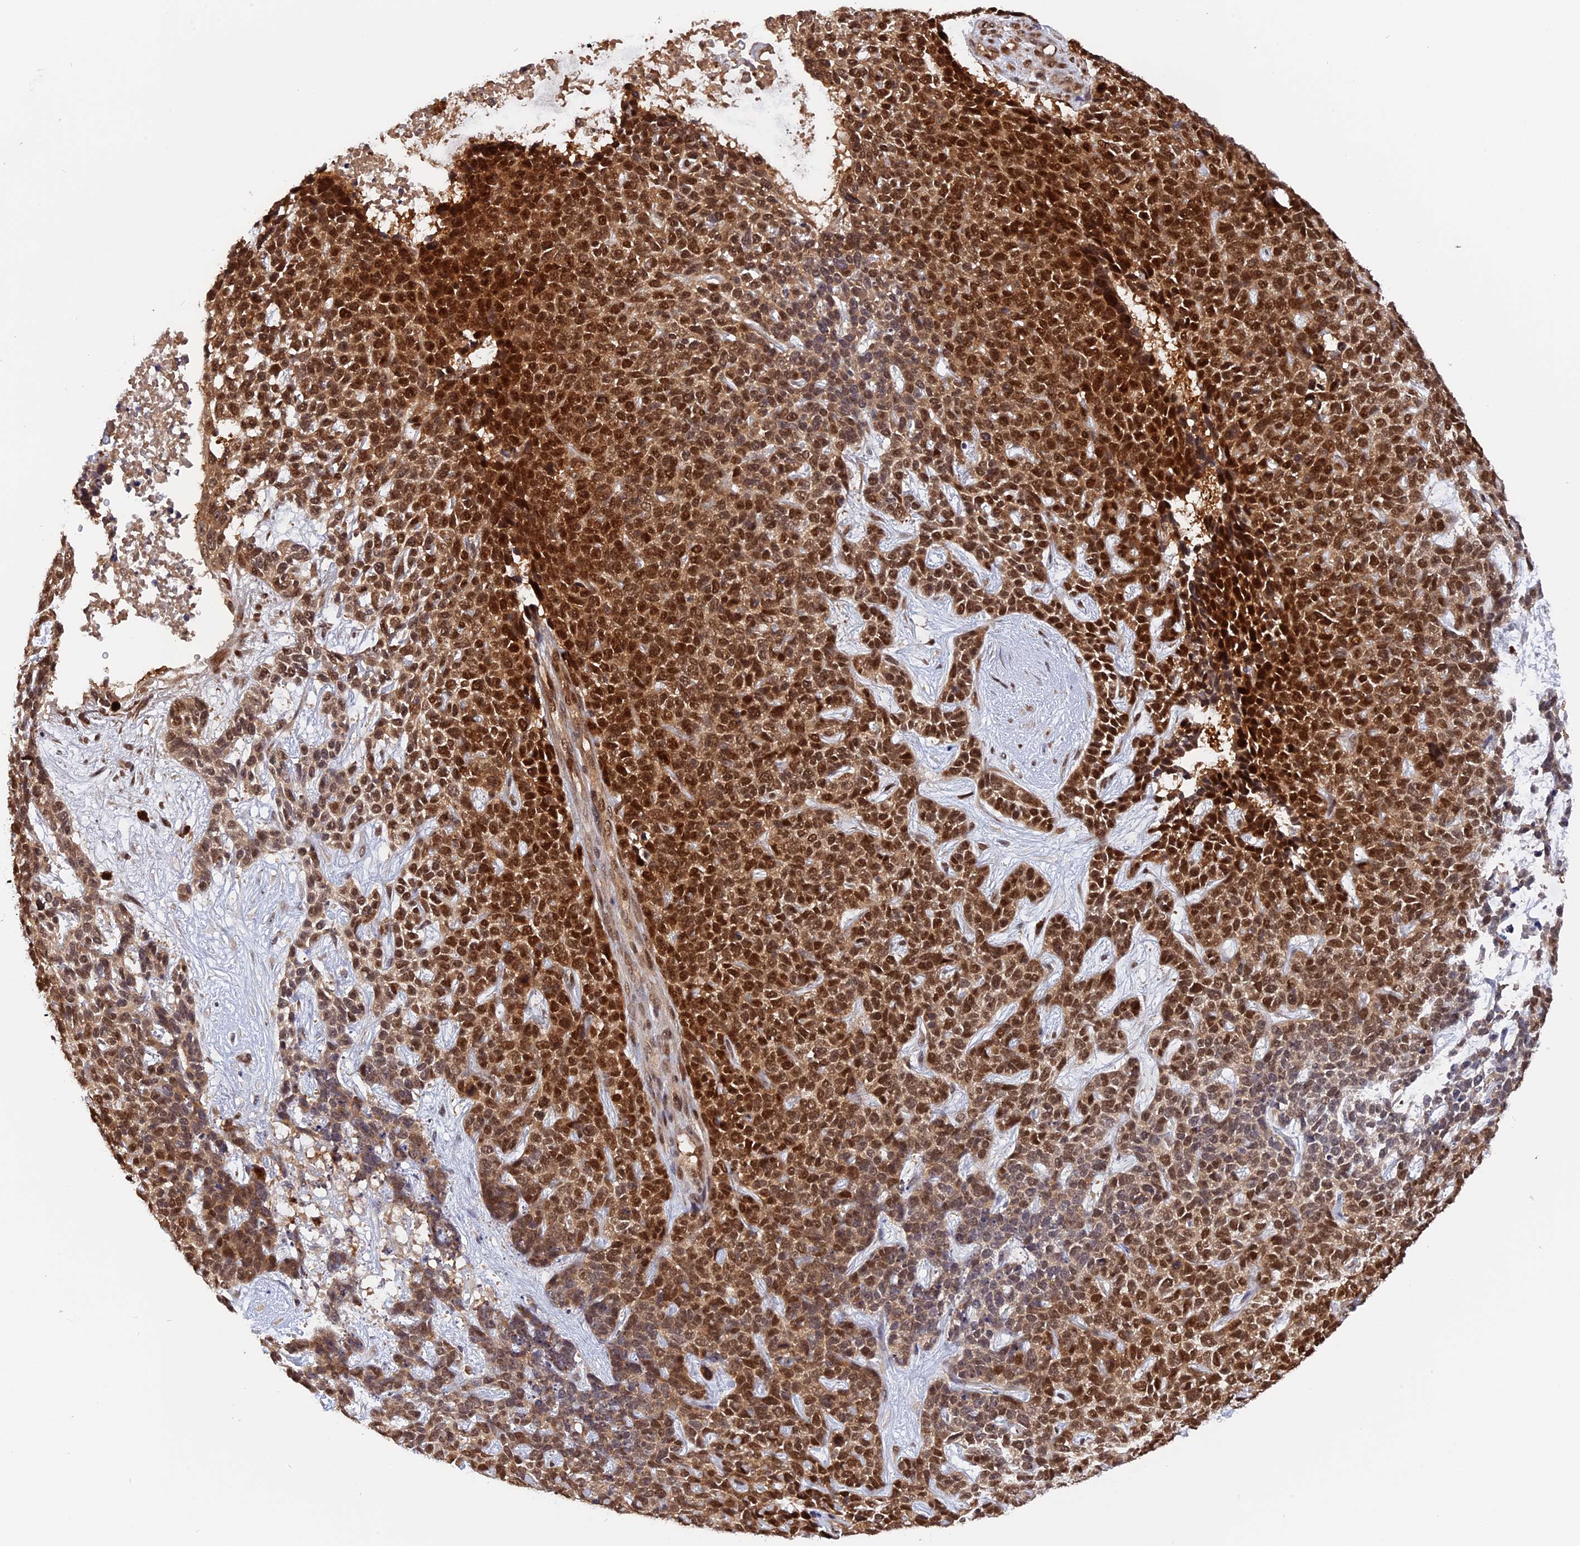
{"staining": {"intensity": "strong", "quantity": ">75%", "location": "cytoplasmic/membranous,nuclear"}, "tissue": "skin cancer", "cell_type": "Tumor cells", "image_type": "cancer", "snomed": [{"axis": "morphology", "description": "Basal cell carcinoma"}, {"axis": "topography", "description": "Skin"}], "caption": "Skin cancer (basal cell carcinoma) stained with IHC exhibits strong cytoplasmic/membranous and nuclear expression in about >75% of tumor cells.", "gene": "ZNF428", "patient": {"sex": "female", "age": 84}}